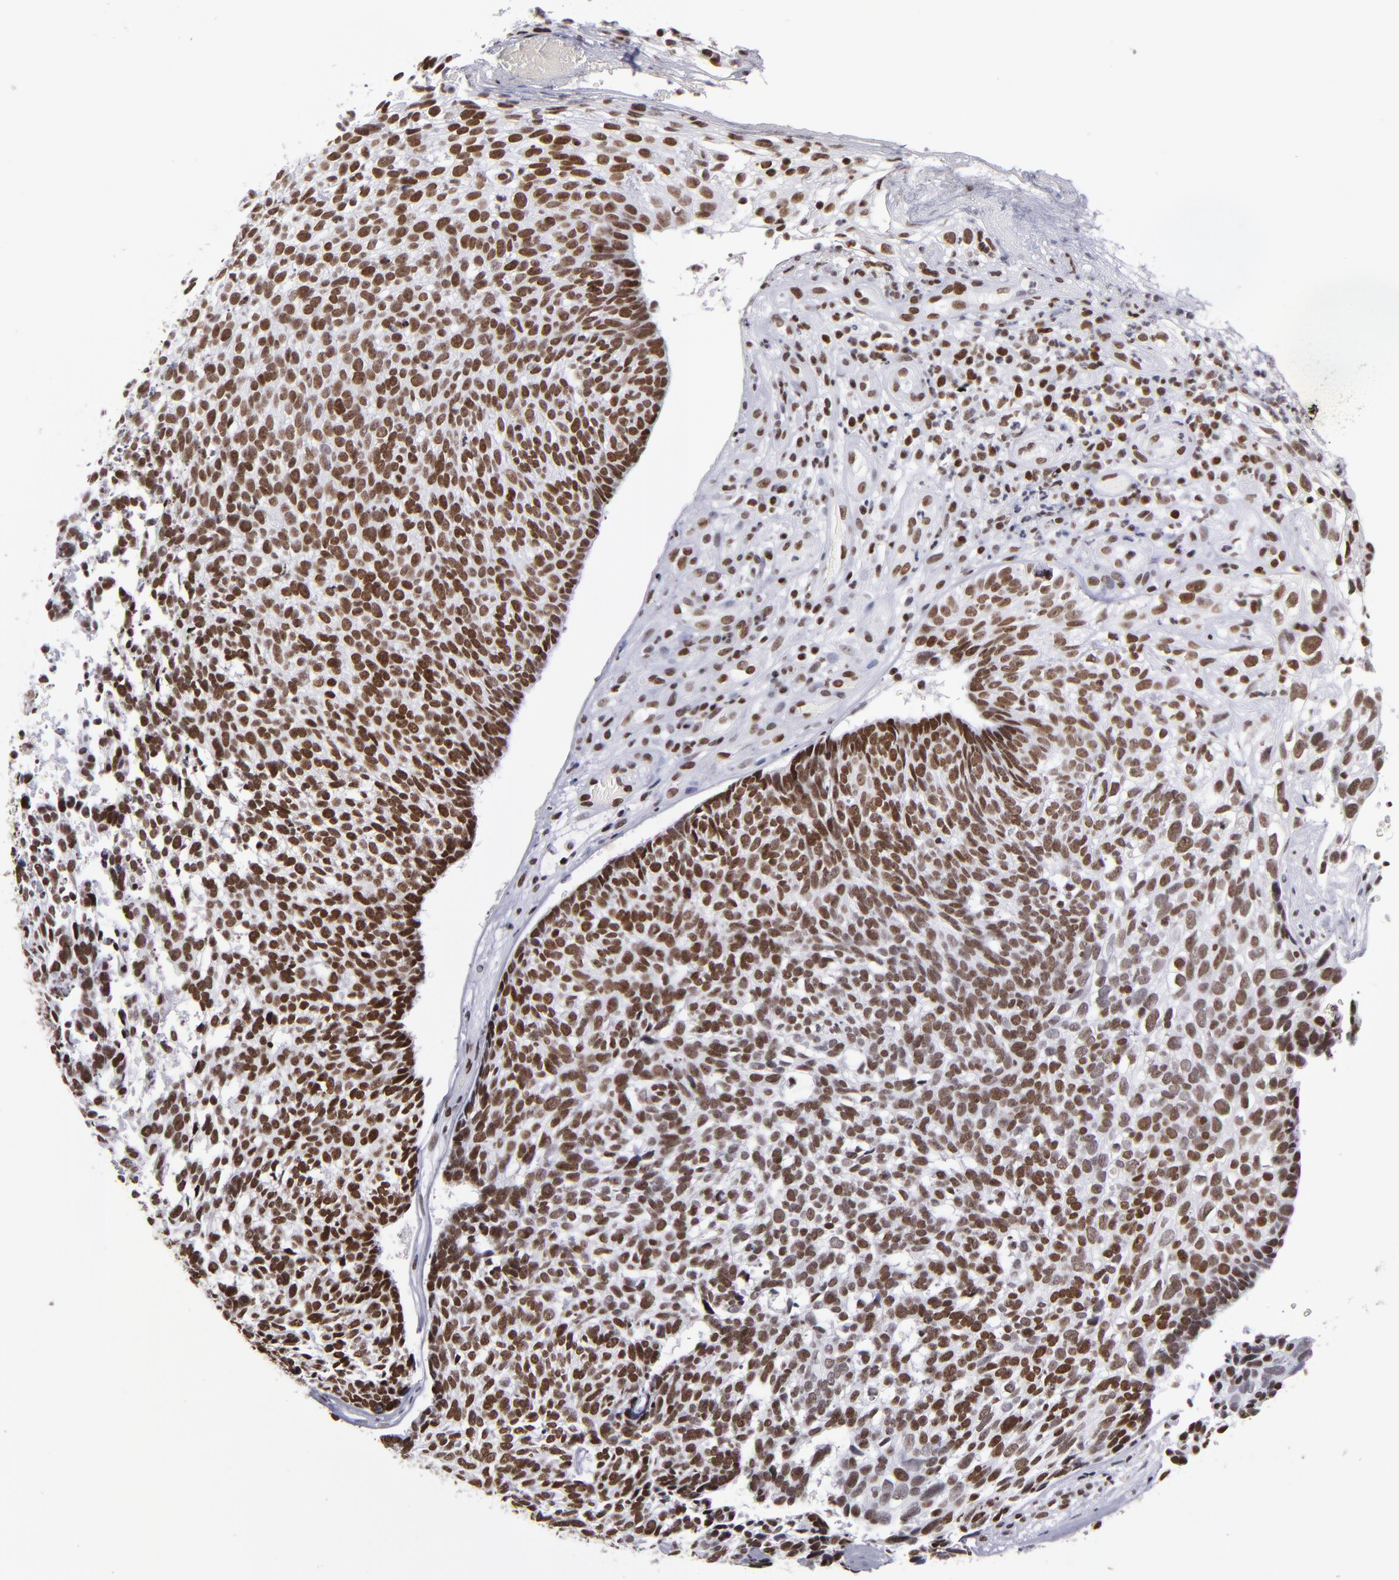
{"staining": {"intensity": "strong", "quantity": ">75%", "location": "nuclear"}, "tissue": "skin cancer", "cell_type": "Tumor cells", "image_type": "cancer", "snomed": [{"axis": "morphology", "description": "Basal cell carcinoma"}, {"axis": "topography", "description": "Skin"}], "caption": "Protein expression analysis of human basal cell carcinoma (skin) reveals strong nuclear expression in approximately >75% of tumor cells. (Stains: DAB (3,3'-diaminobenzidine) in brown, nuclei in blue, Microscopy: brightfield microscopy at high magnification).", "gene": "TERF2", "patient": {"sex": "male", "age": 72}}